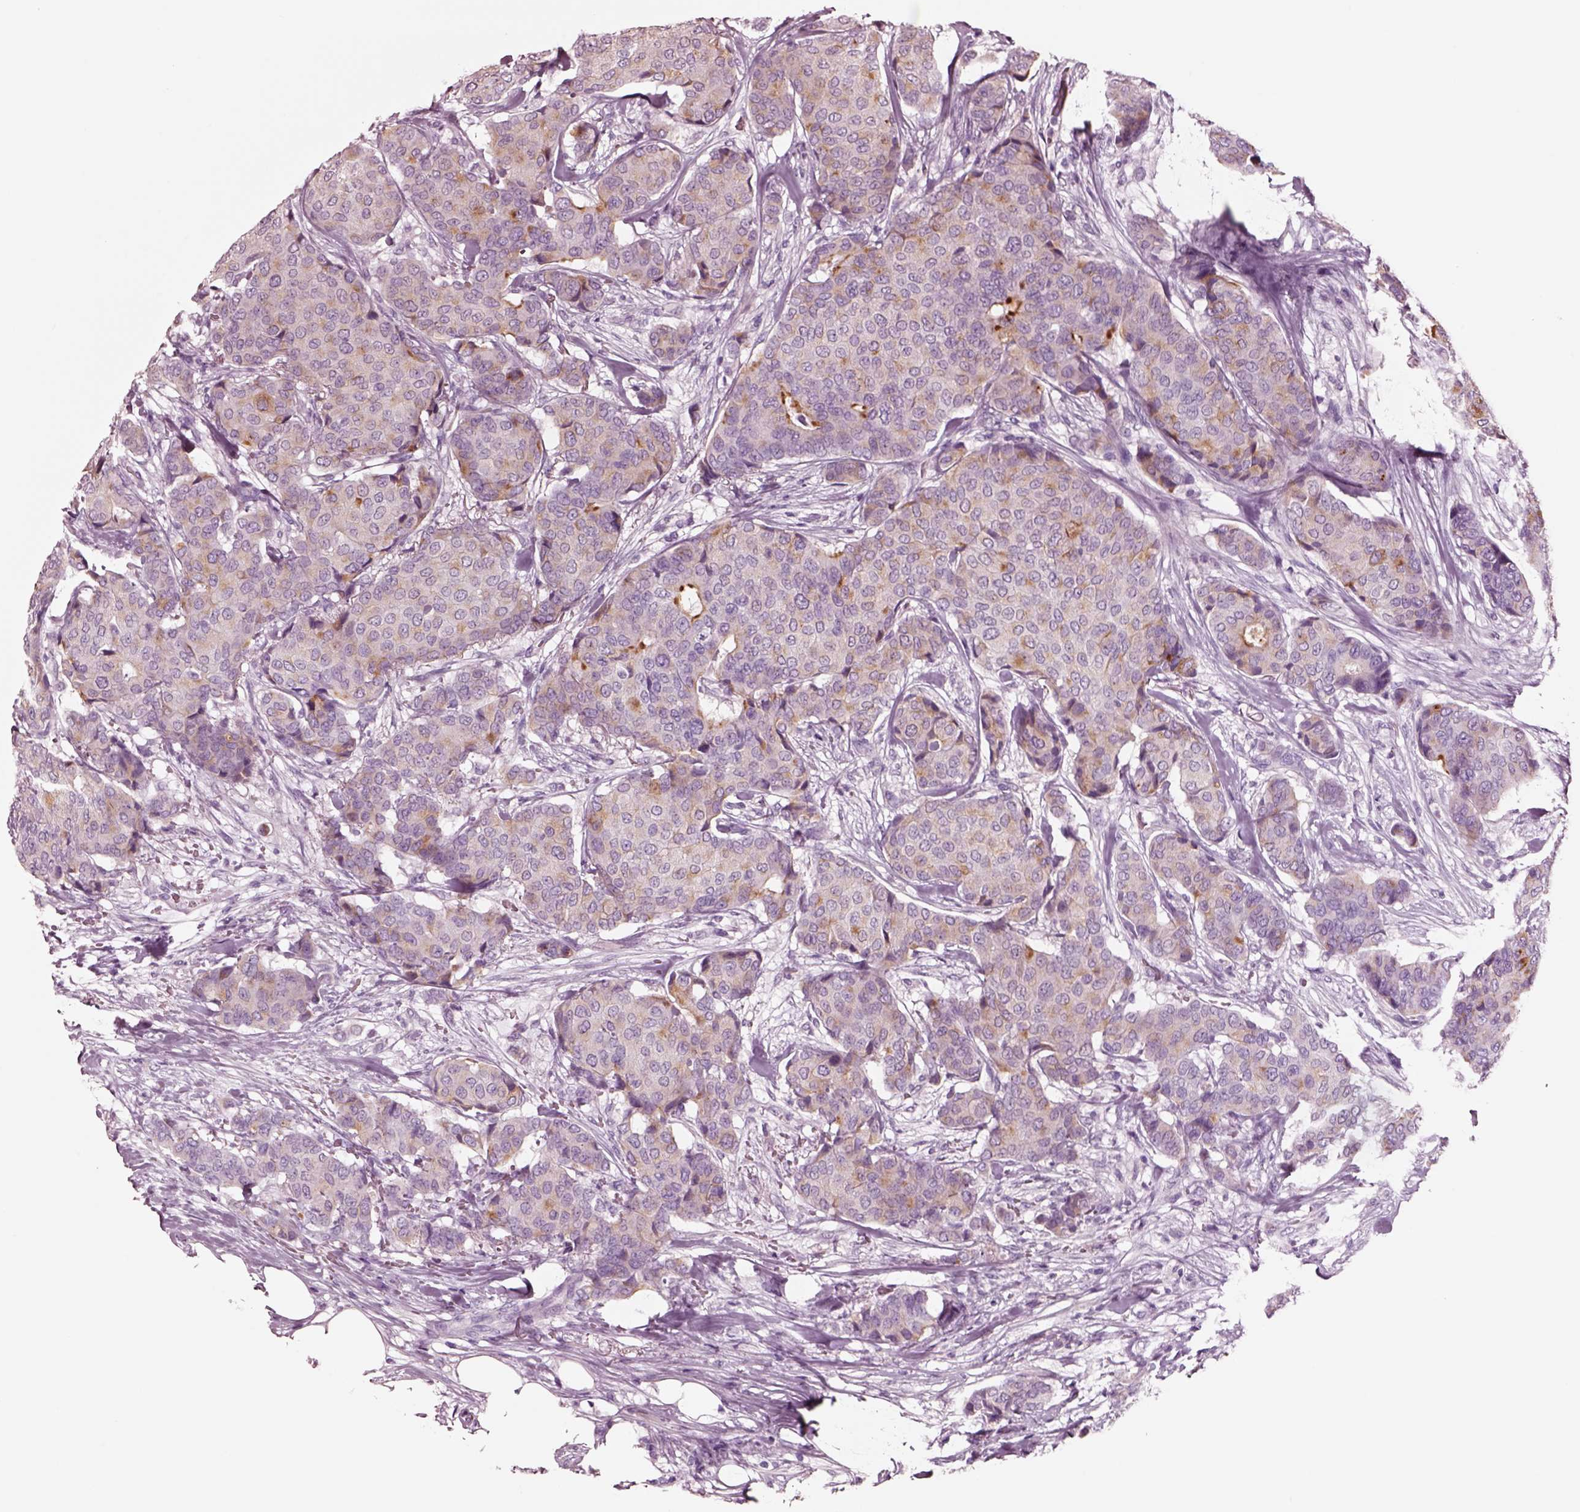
{"staining": {"intensity": "moderate", "quantity": "<25%", "location": "cytoplasmic/membranous"}, "tissue": "breast cancer", "cell_type": "Tumor cells", "image_type": "cancer", "snomed": [{"axis": "morphology", "description": "Duct carcinoma"}, {"axis": "topography", "description": "Breast"}], "caption": "Protein analysis of breast cancer tissue reveals moderate cytoplasmic/membranous expression in about <25% of tumor cells.", "gene": "NMRK2", "patient": {"sex": "female", "age": 75}}